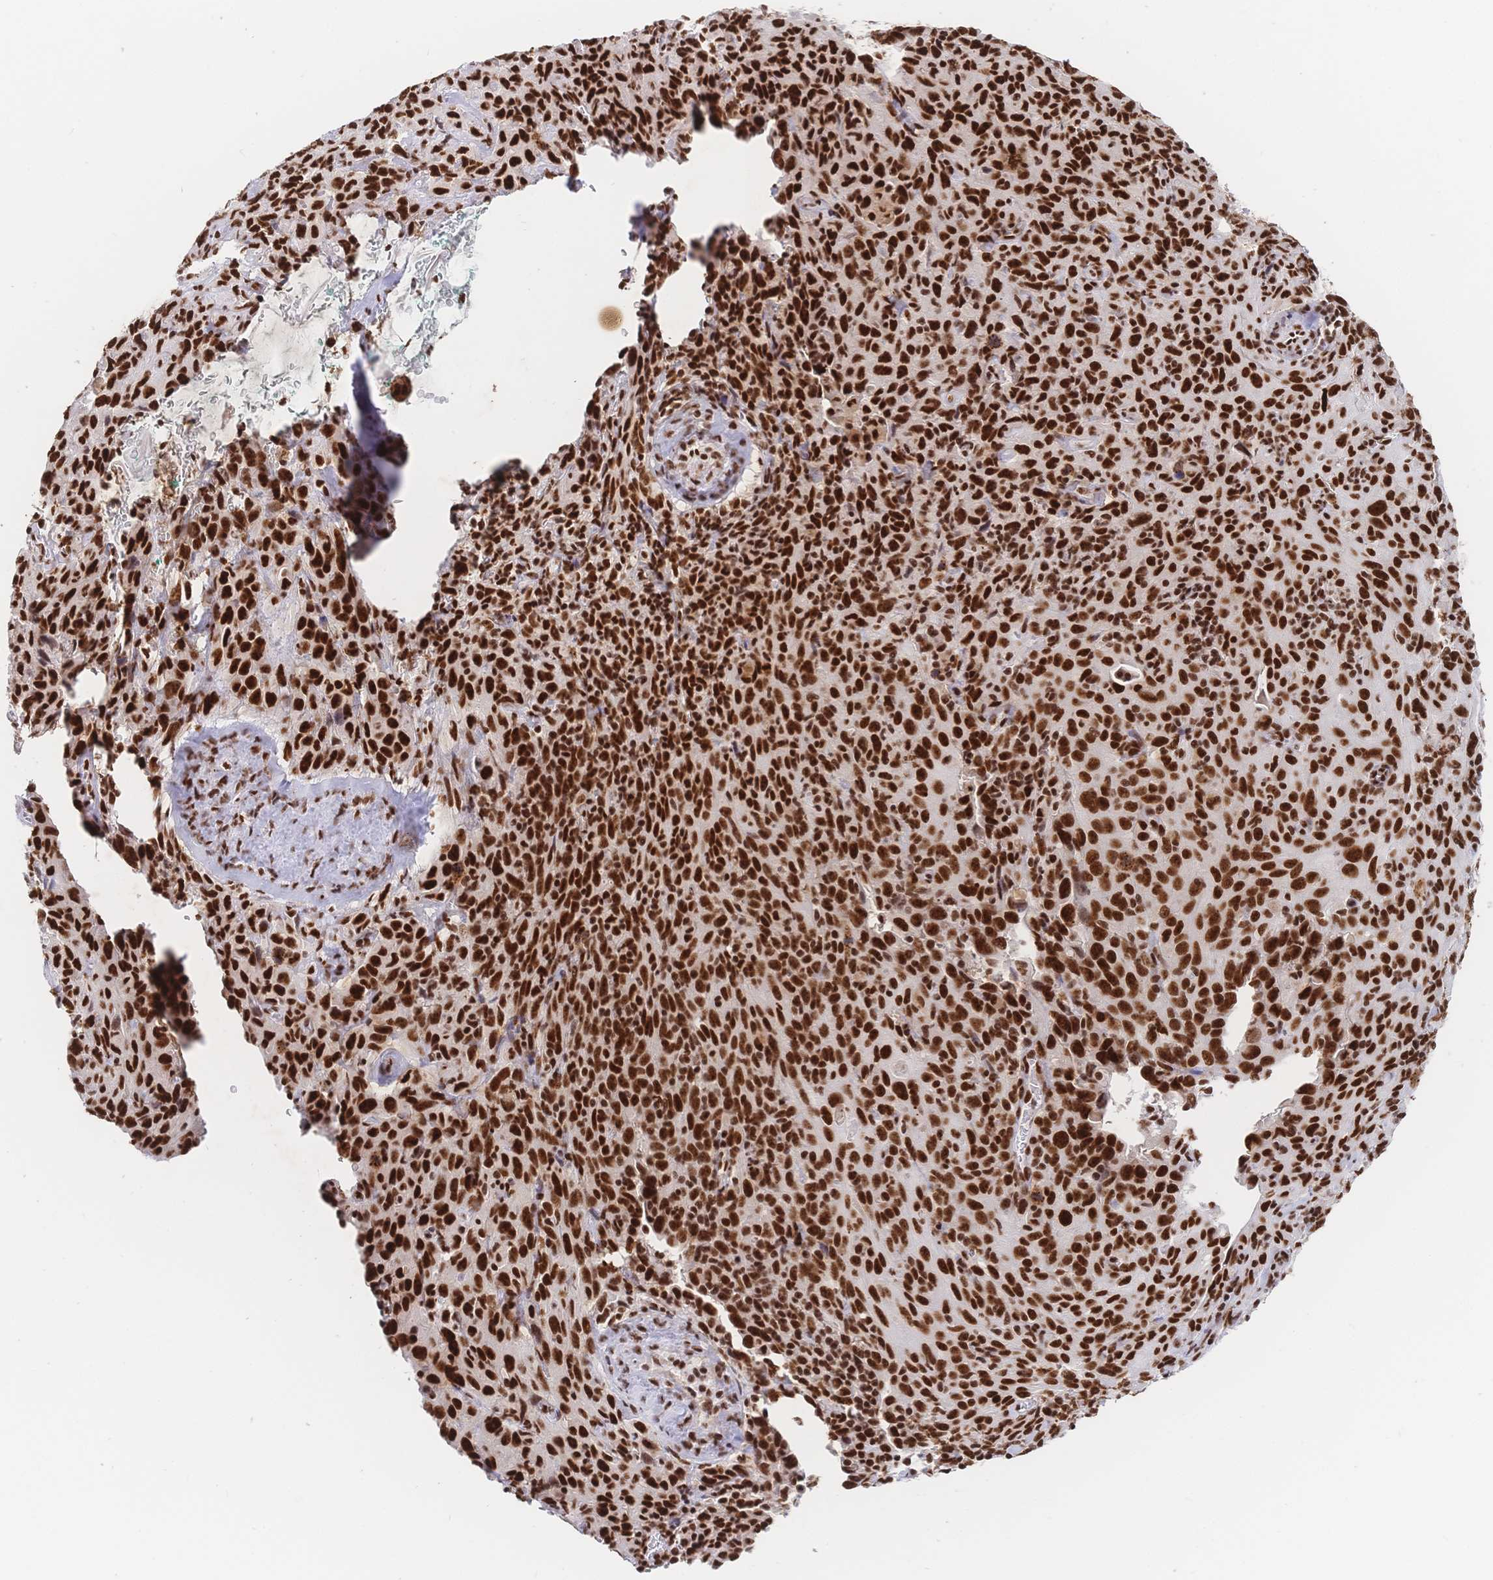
{"staining": {"intensity": "strong", "quantity": ">75%", "location": "nuclear"}, "tissue": "cervical cancer", "cell_type": "Tumor cells", "image_type": "cancer", "snomed": [{"axis": "morphology", "description": "Normal tissue, NOS"}, {"axis": "morphology", "description": "Squamous cell carcinoma, NOS"}, {"axis": "topography", "description": "Cervix"}], "caption": "DAB immunohistochemical staining of cervical cancer exhibits strong nuclear protein expression in approximately >75% of tumor cells.", "gene": "SRSF1", "patient": {"sex": "female", "age": 51}}